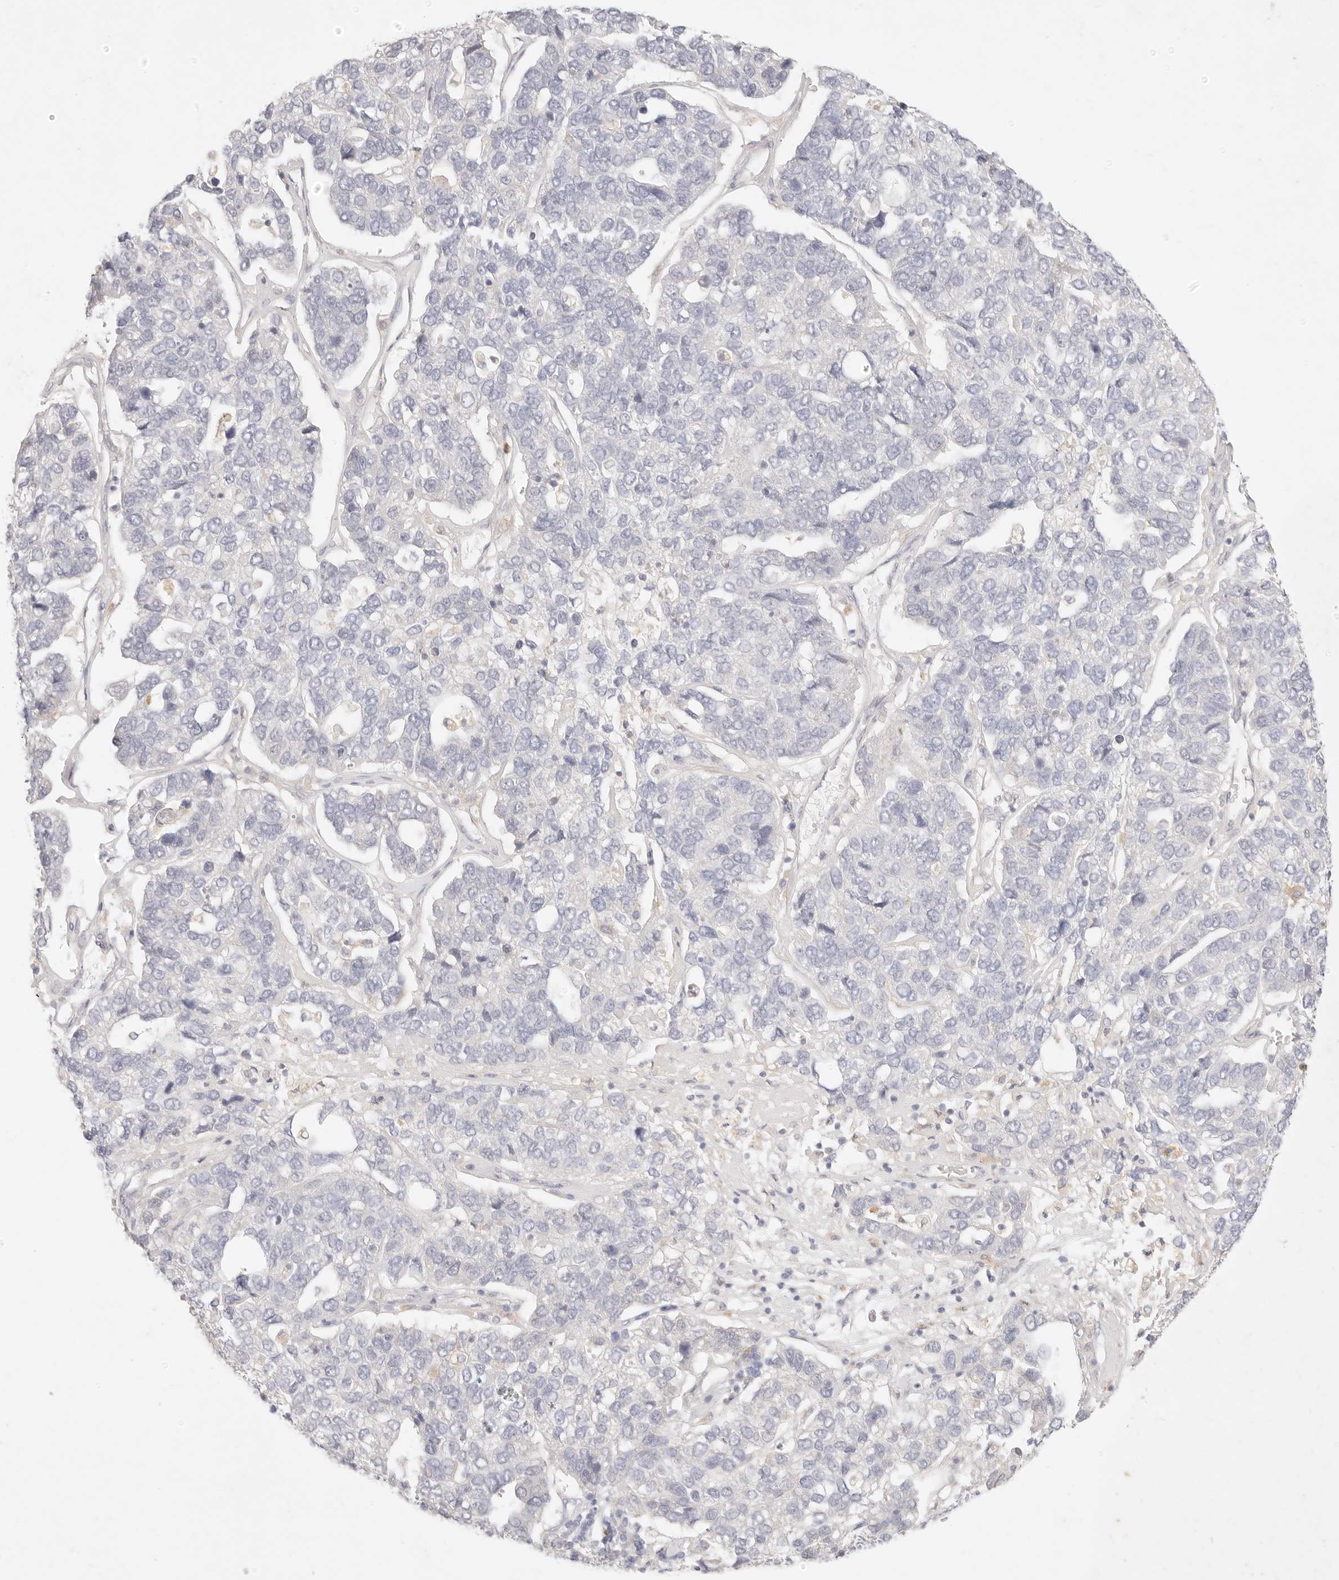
{"staining": {"intensity": "negative", "quantity": "none", "location": "none"}, "tissue": "pancreatic cancer", "cell_type": "Tumor cells", "image_type": "cancer", "snomed": [{"axis": "morphology", "description": "Adenocarcinoma, NOS"}, {"axis": "topography", "description": "Pancreas"}], "caption": "Pancreatic cancer was stained to show a protein in brown. There is no significant expression in tumor cells. Nuclei are stained in blue.", "gene": "GPR84", "patient": {"sex": "female", "age": 61}}